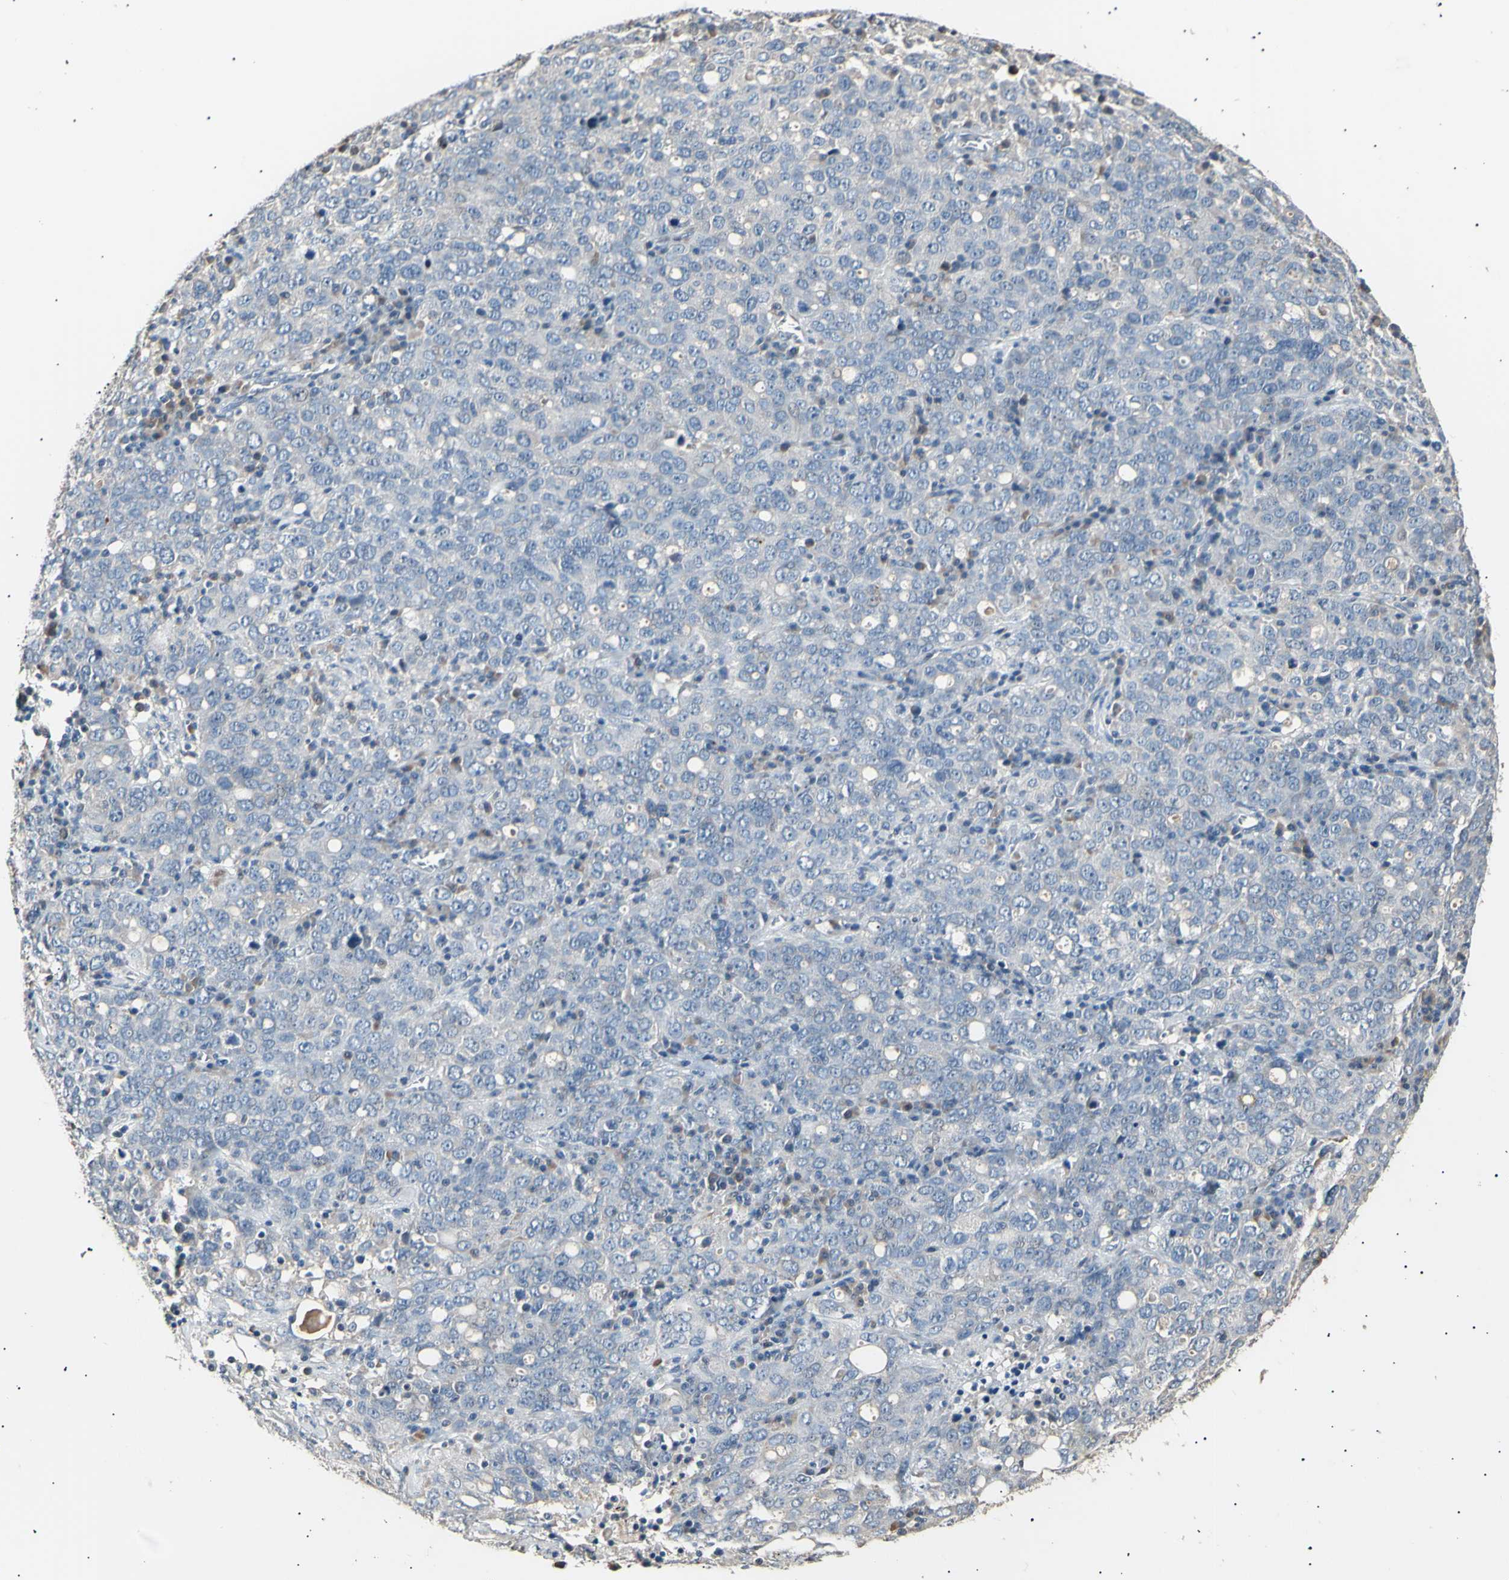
{"staining": {"intensity": "negative", "quantity": "none", "location": "none"}, "tissue": "ovarian cancer", "cell_type": "Tumor cells", "image_type": "cancer", "snomed": [{"axis": "morphology", "description": "Carcinoma, endometroid"}, {"axis": "topography", "description": "Ovary"}], "caption": "High magnification brightfield microscopy of ovarian endometroid carcinoma stained with DAB (3,3'-diaminobenzidine) (brown) and counterstained with hematoxylin (blue): tumor cells show no significant staining. (DAB immunohistochemistry (IHC) visualized using brightfield microscopy, high magnification).", "gene": "LDLR", "patient": {"sex": "female", "age": 62}}